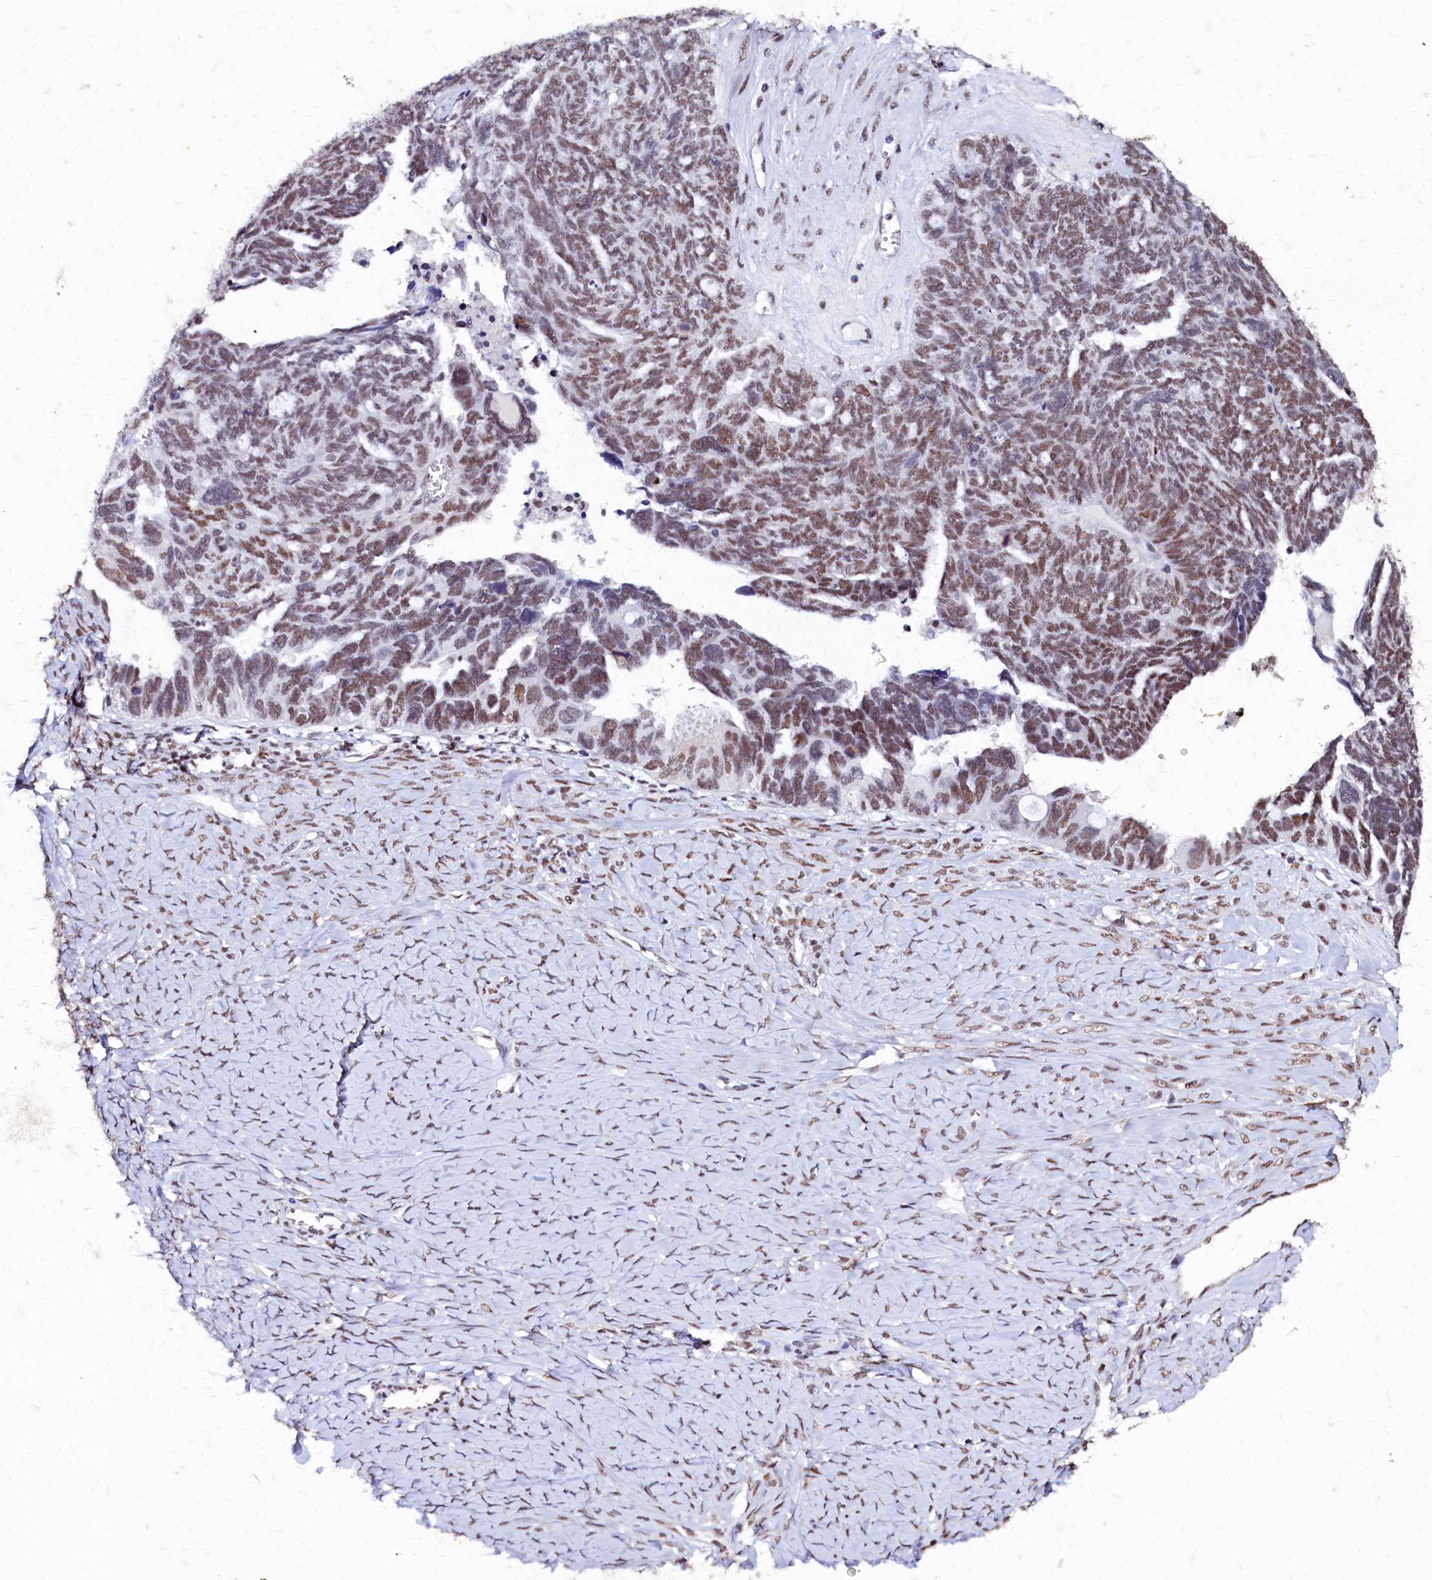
{"staining": {"intensity": "moderate", "quantity": "25%-75%", "location": "nuclear"}, "tissue": "ovarian cancer", "cell_type": "Tumor cells", "image_type": "cancer", "snomed": [{"axis": "morphology", "description": "Cystadenocarcinoma, serous, NOS"}, {"axis": "topography", "description": "Ovary"}], "caption": "Ovarian cancer (serous cystadenocarcinoma) stained with a brown dye reveals moderate nuclear positive positivity in about 25%-75% of tumor cells.", "gene": "CPSF7", "patient": {"sex": "female", "age": 79}}